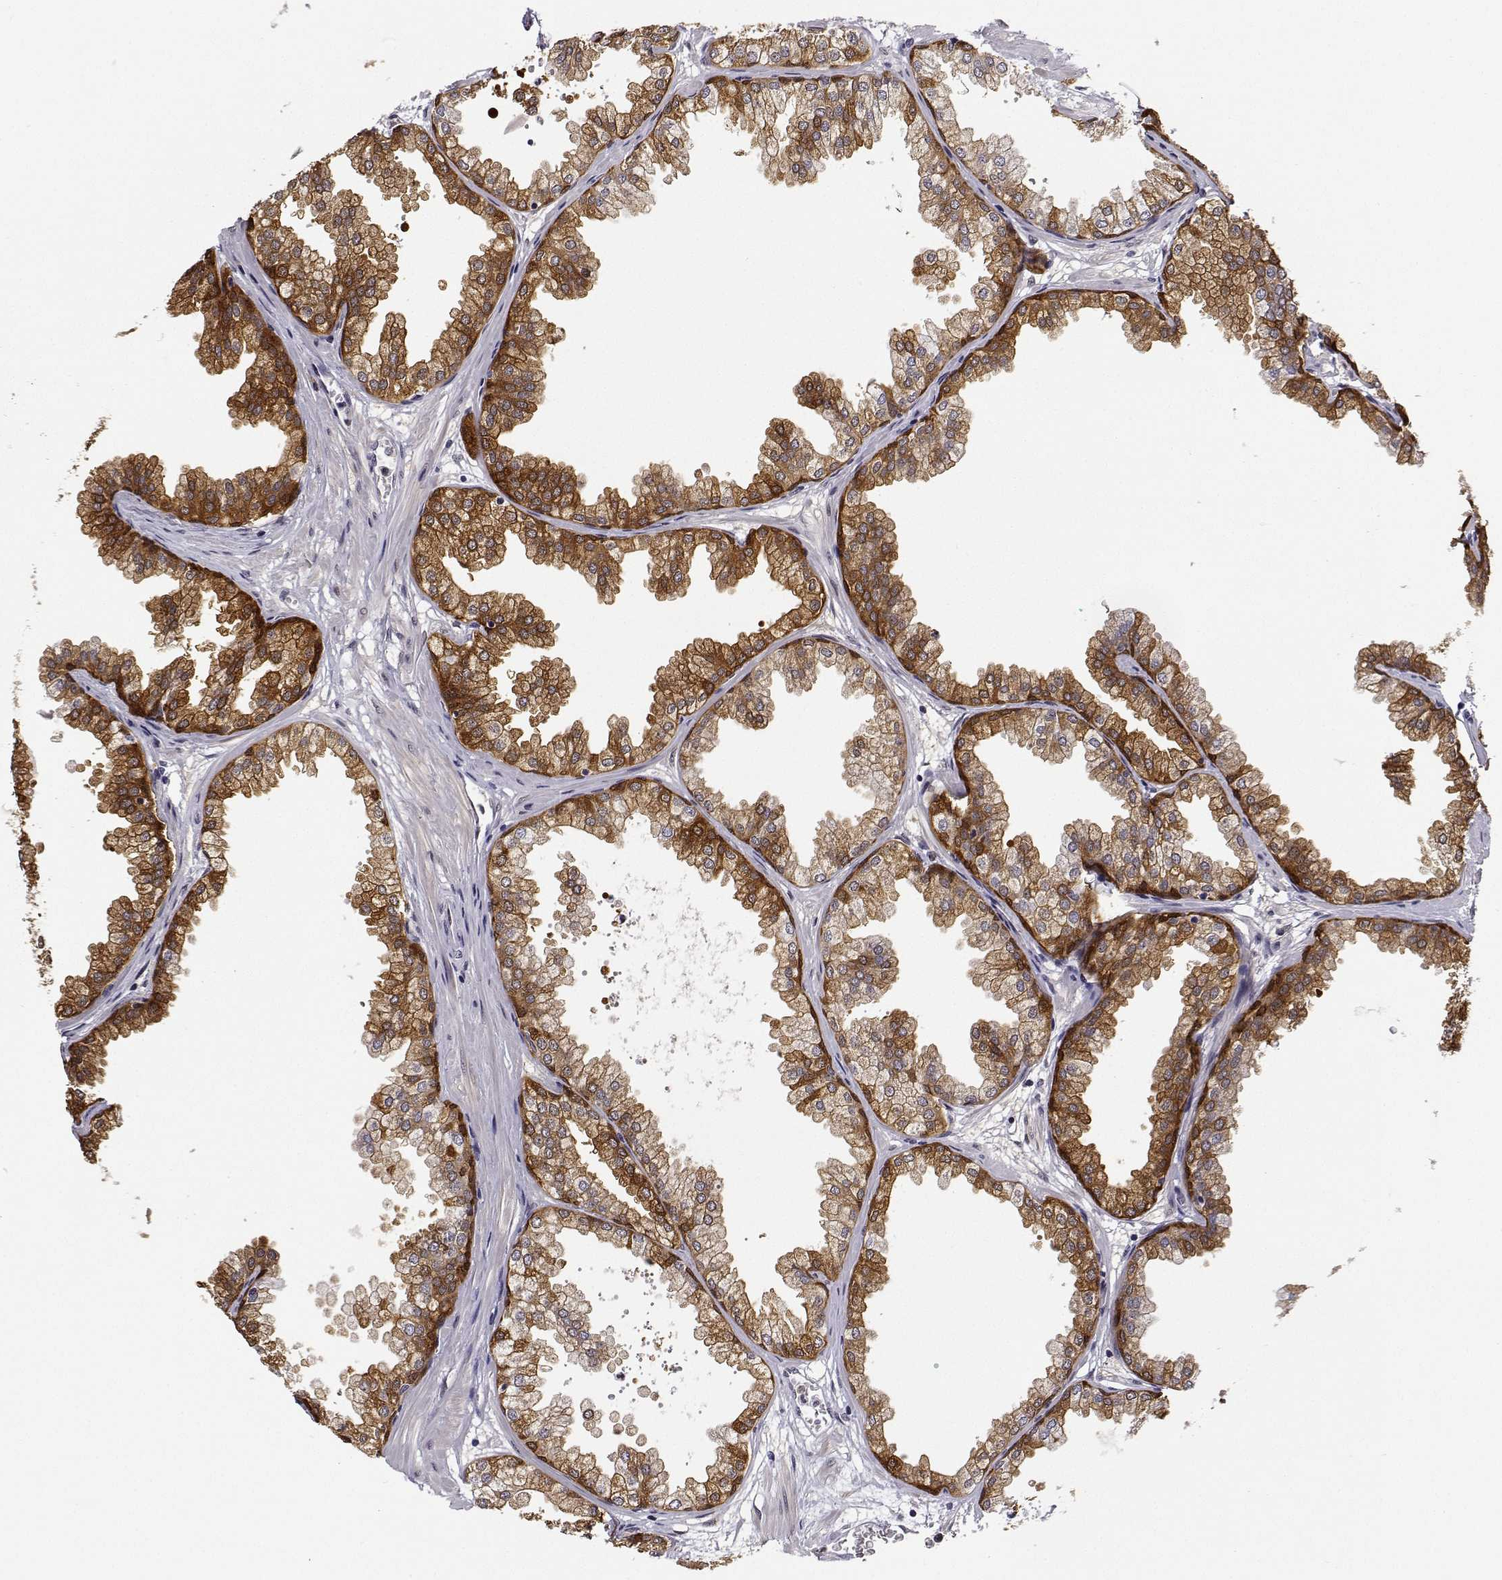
{"staining": {"intensity": "moderate", "quantity": ">75%", "location": "cytoplasmic/membranous,nuclear"}, "tissue": "prostate", "cell_type": "Glandular cells", "image_type": "normal", "snomed": [{"axis": "morphology", "description": "Normal tissue, NOS"}, {"axis": "topography", "description": "Prostate"}], "caption": "Immunohistochemical staining of unremarkable prostate displays moderate cytoplasmic/membranous,nuclear protein positivity in approximately >75% of glandular cells. Nuclei are stained in blue.", "gene": "PHGDH", "patient": {"sex": "male", "age": 37}}